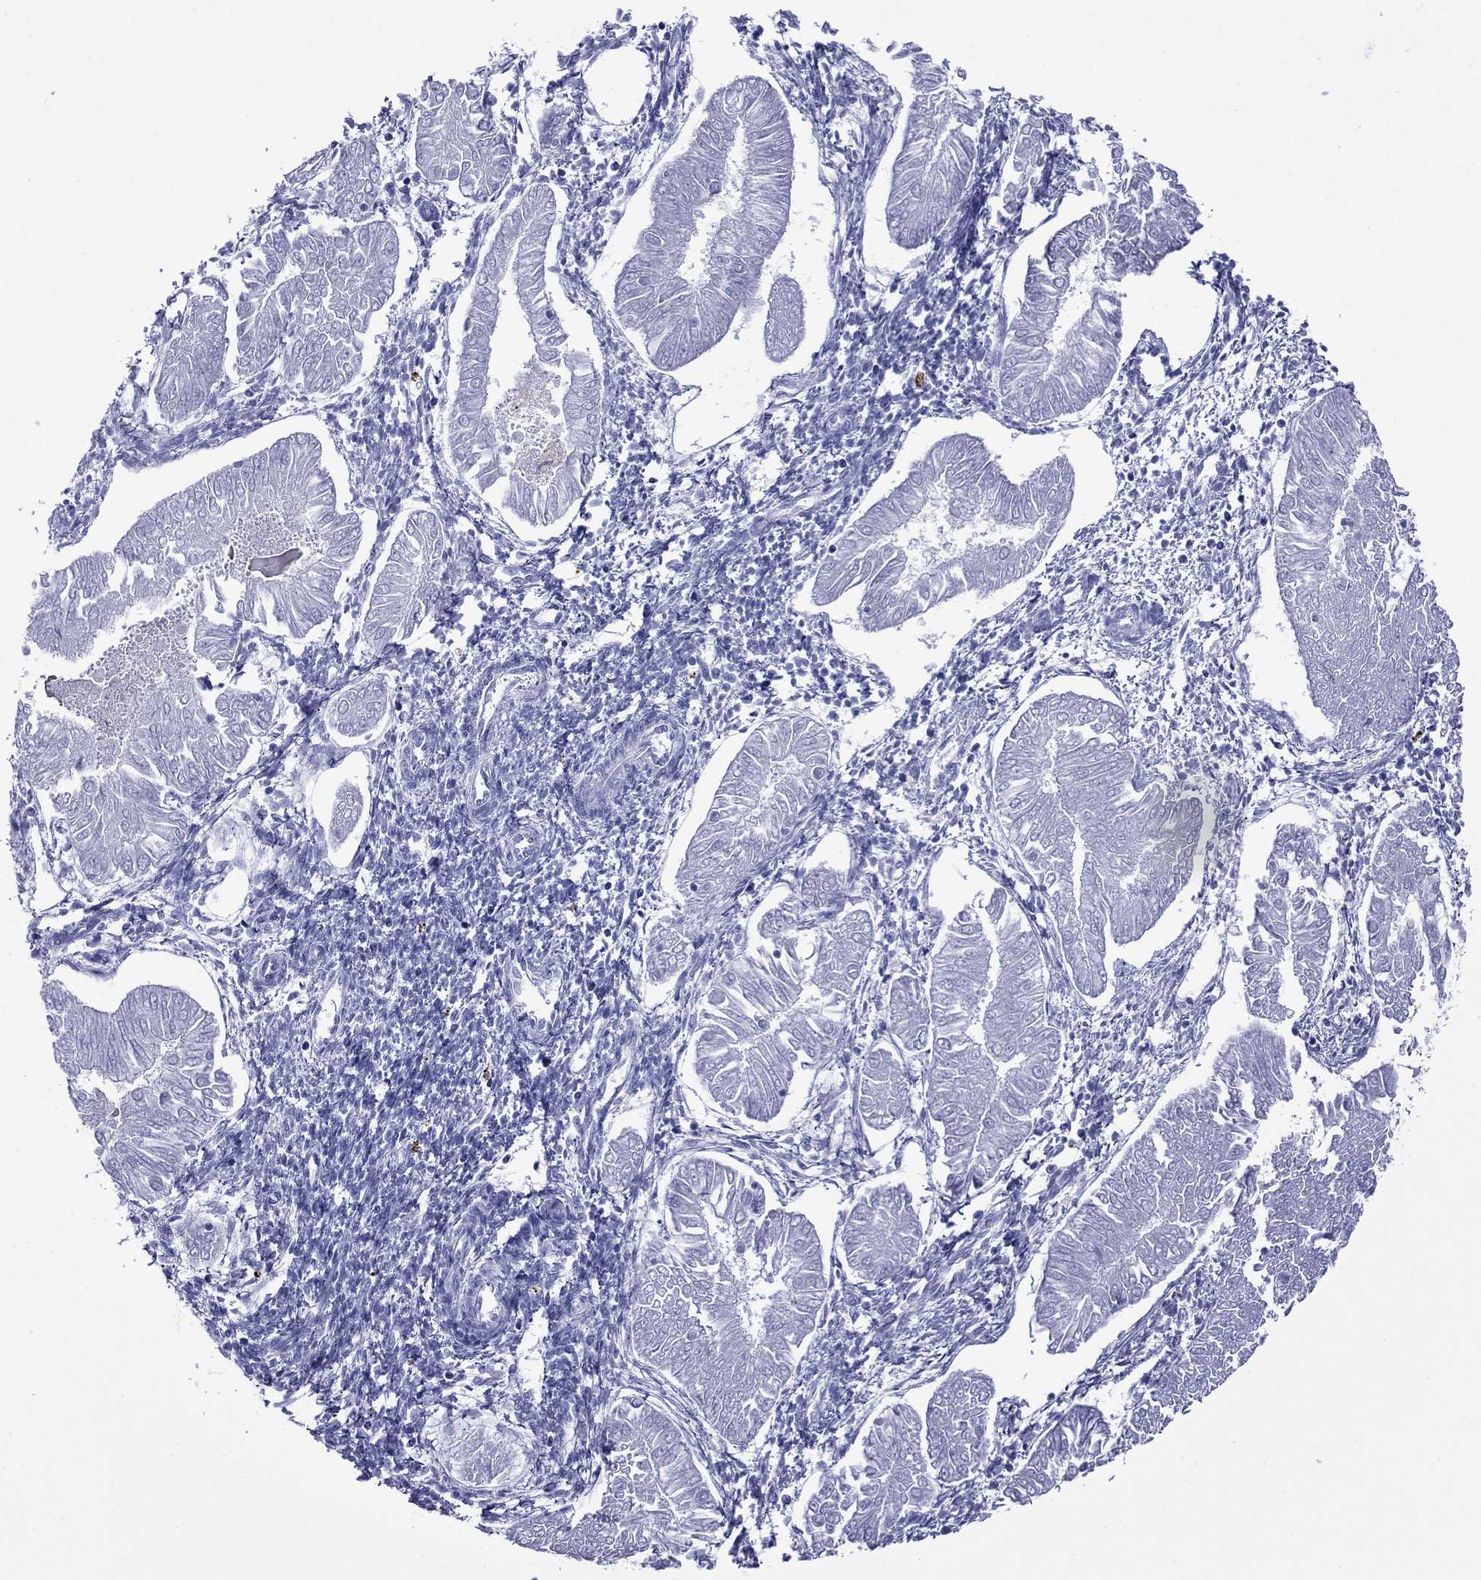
{"staining": {"intensity": "negative", "quantity": "none", "location": "none"}, "tissue": "endometrial cancer", "cell_type": "Tumor cells", "image_type": "cancer", "snomed": [{"axis": "morphology", "description": "Adenocarcinoma, NOS"}, {"axis": "topography", "description": "Endometrium"}], "caption": "Immunohistochemistry (IHC) image of endometrial cancer (adenocarcinoma) stained for a protein (brown), which shows no positivity in tumor cells.", "gene": "ROM1", "patient": {"sex": "female", "age": 53}}